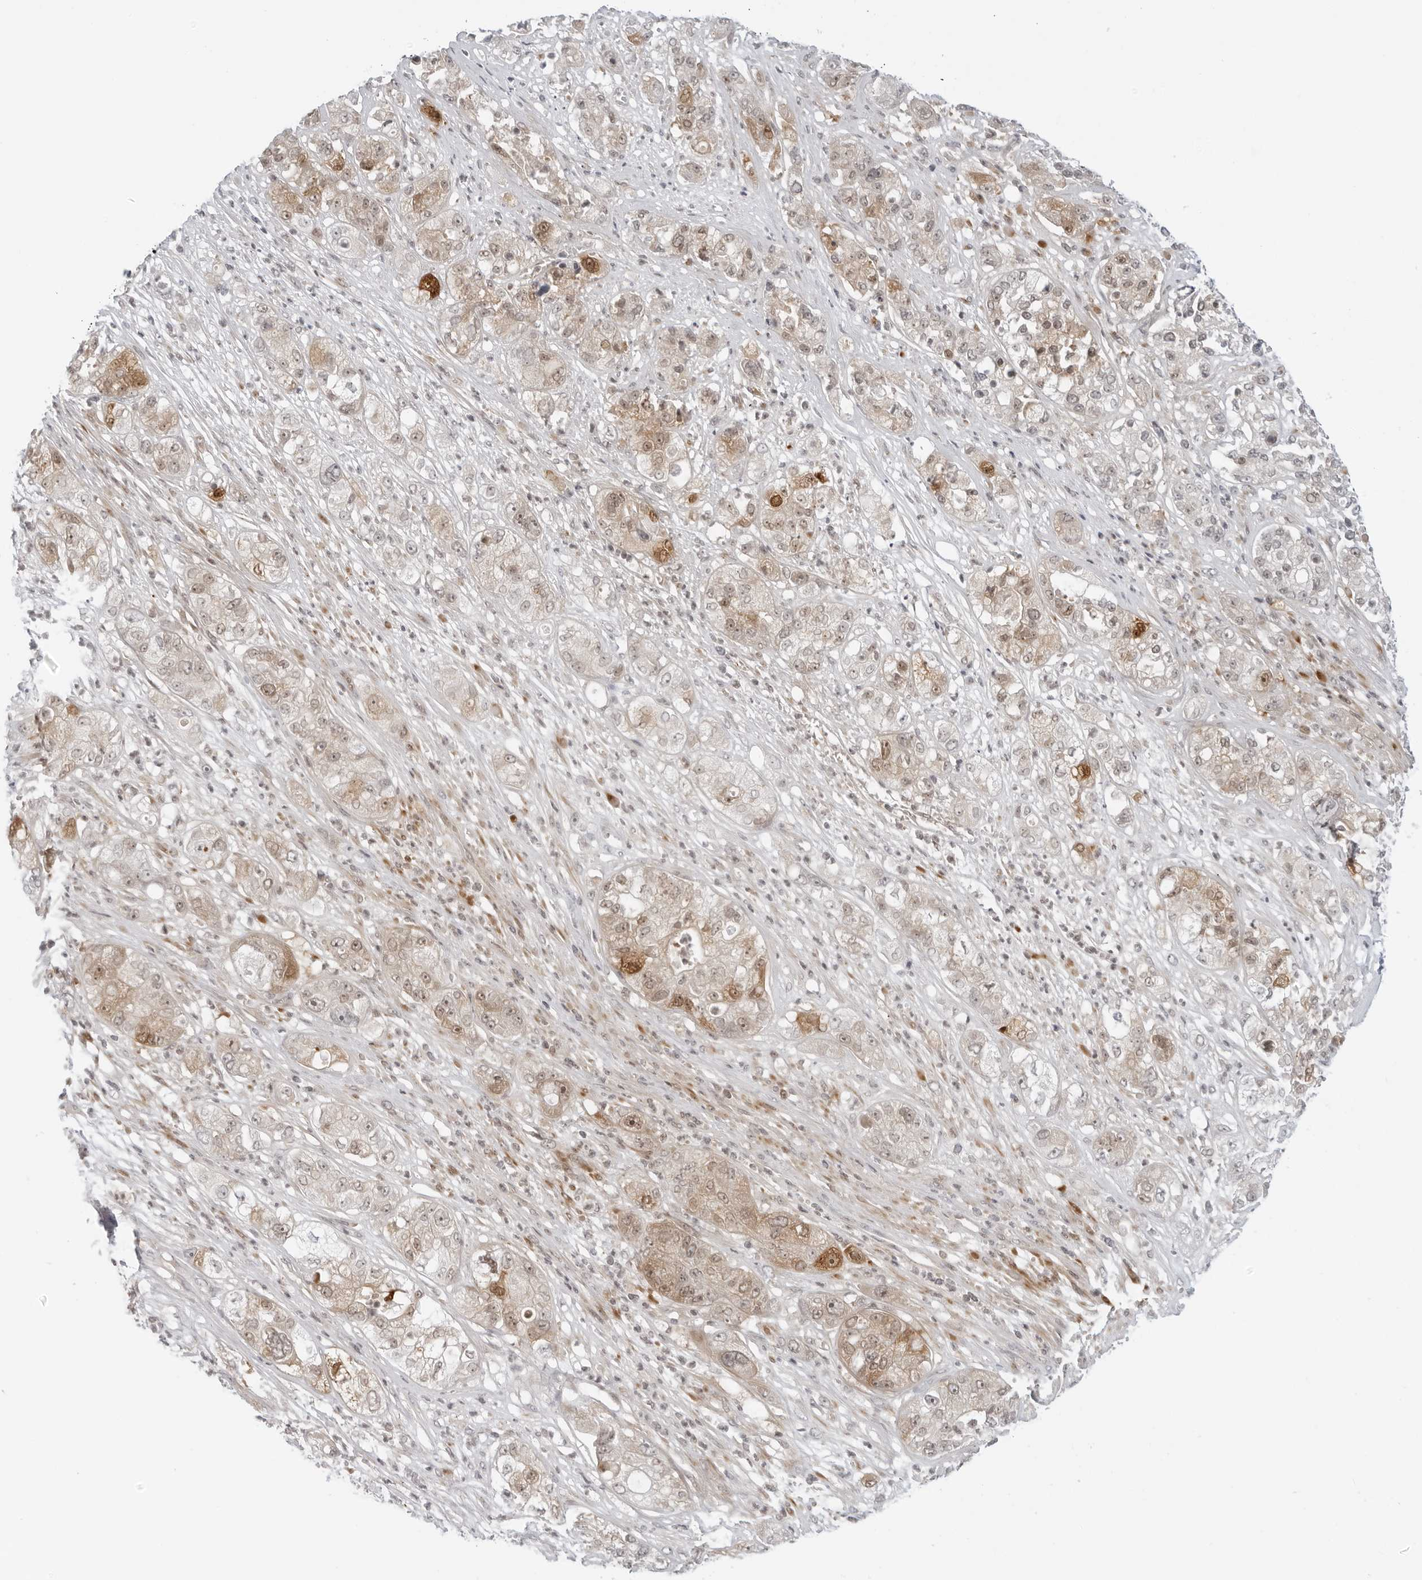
{"staining": {"intensity": "moderate", "quantity": "<25%", "location": "cytoplasmic/membranous,nuclear"}, "tissue": "pancreatic cancer", "cell_type": "Tumor cells", "image_type": "cancer", "snomed": [{"axis": "morphology", "description": "Adenocarcinoma, NOS"}, {"axis": "topography", "description": "Pancreas"}], "caption": "Brown immunohistochemical staining in adenocarcinoma (pancreatic) exhibits moderate cytoplasmic/membranous and nuclear positivity in approximately <25% of tumor cells. The staining was performed using DAB, with brown indicating positive protein expression. Nuclei are stained blue with hematoxylin.", "gene": "SUGCT", "patient": {"sex": "female", "age": 78}}